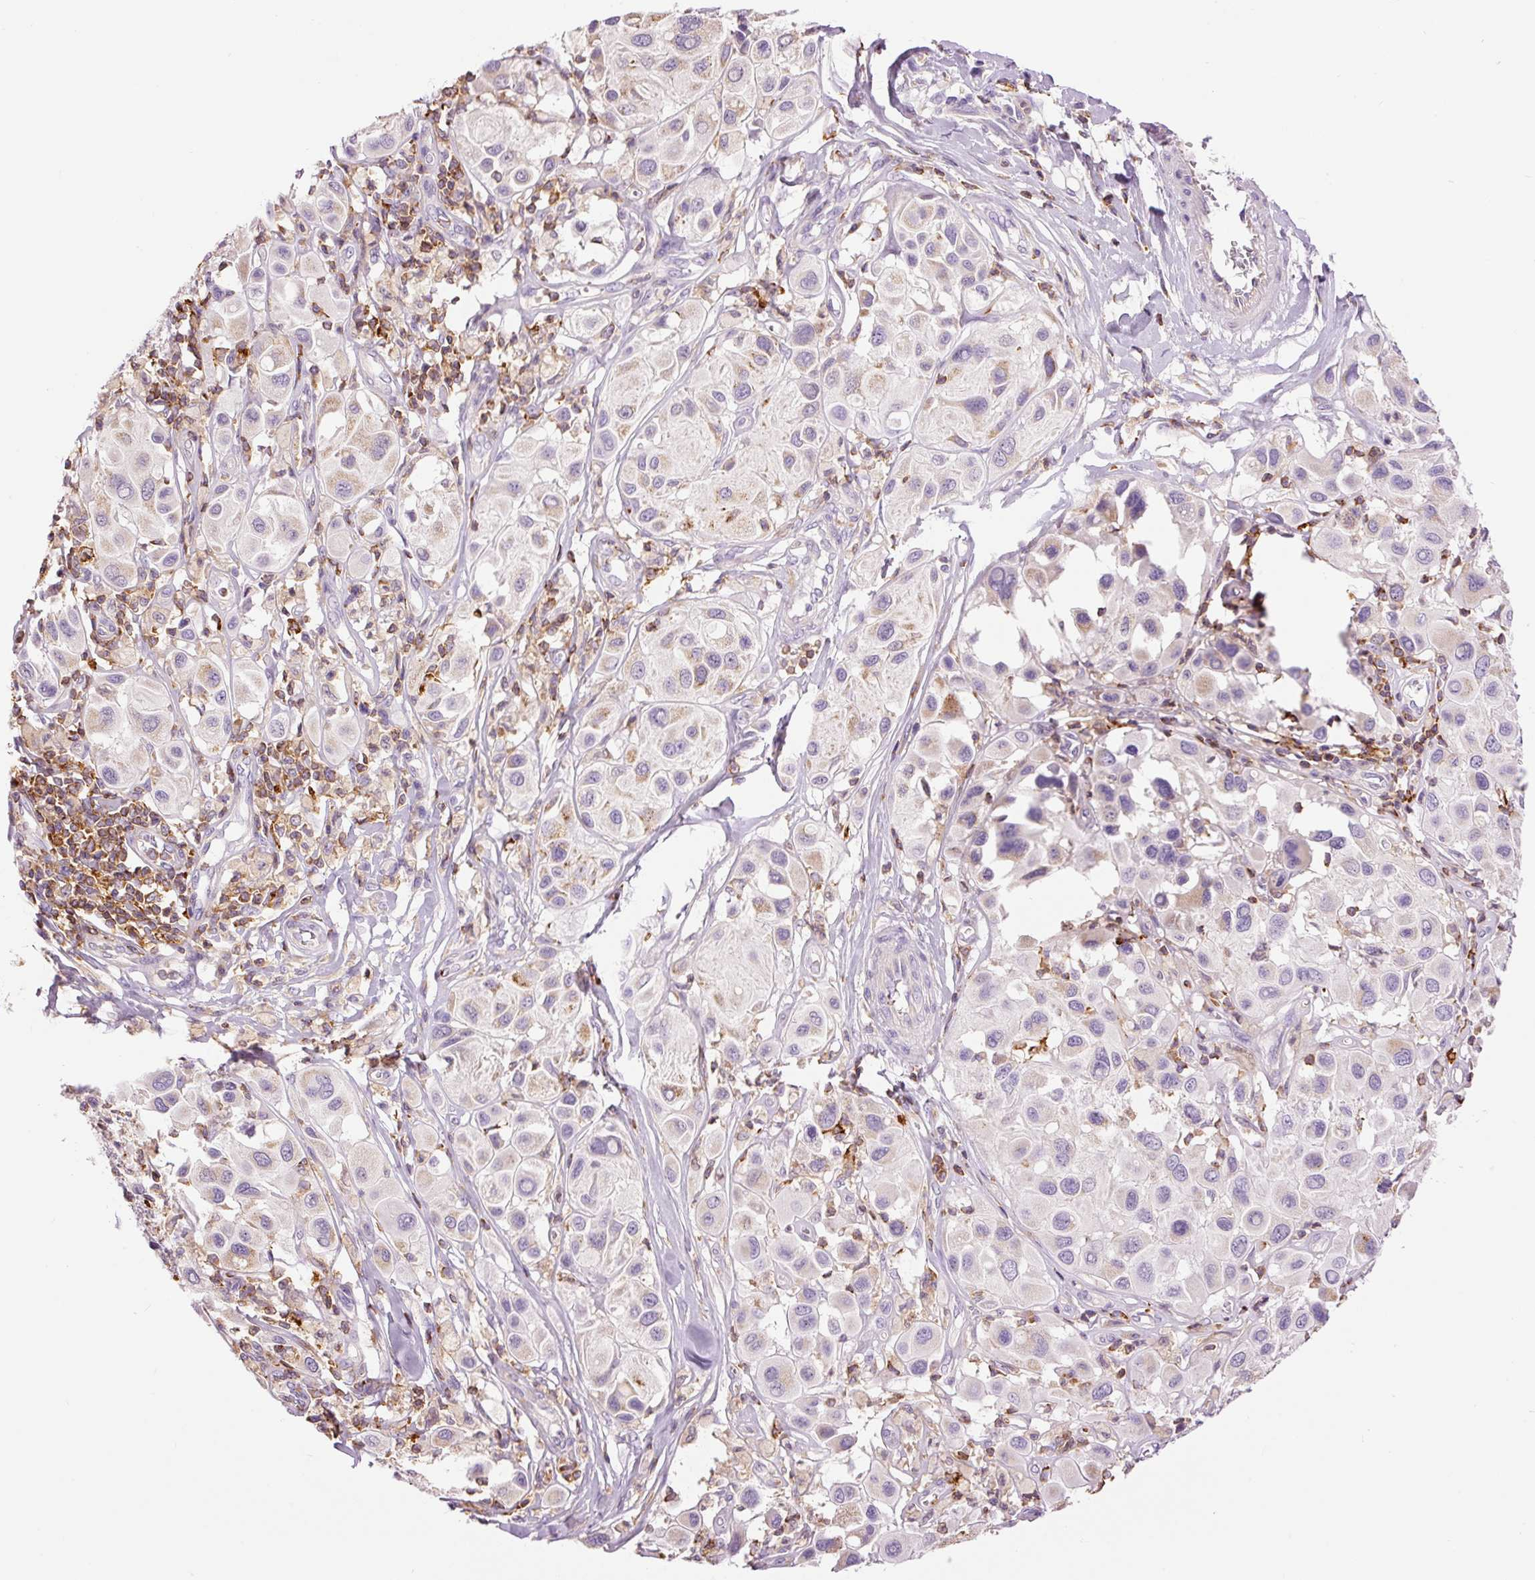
{"staining": {"intensity": "weak", "quantity": "<25%", "location": "cytoplasmic/membranous"}, "tissue": "melanoma", "cell_type": "Tumor cells", "image_type": "cancer", "snomed": [{"axis": "morphology", "description": "Malignant melanoma, Metastatic site"}, {"axis": "topography", "description": "Skin"}], "caption": "A high-resolution photomicrograph shows immunohistochemistry staining of malignant melanoma (metastatic site), which displays no significant expression in tumor cells.", "gene": "DOK6", "patient": {"sex": "male", "age": 41}}